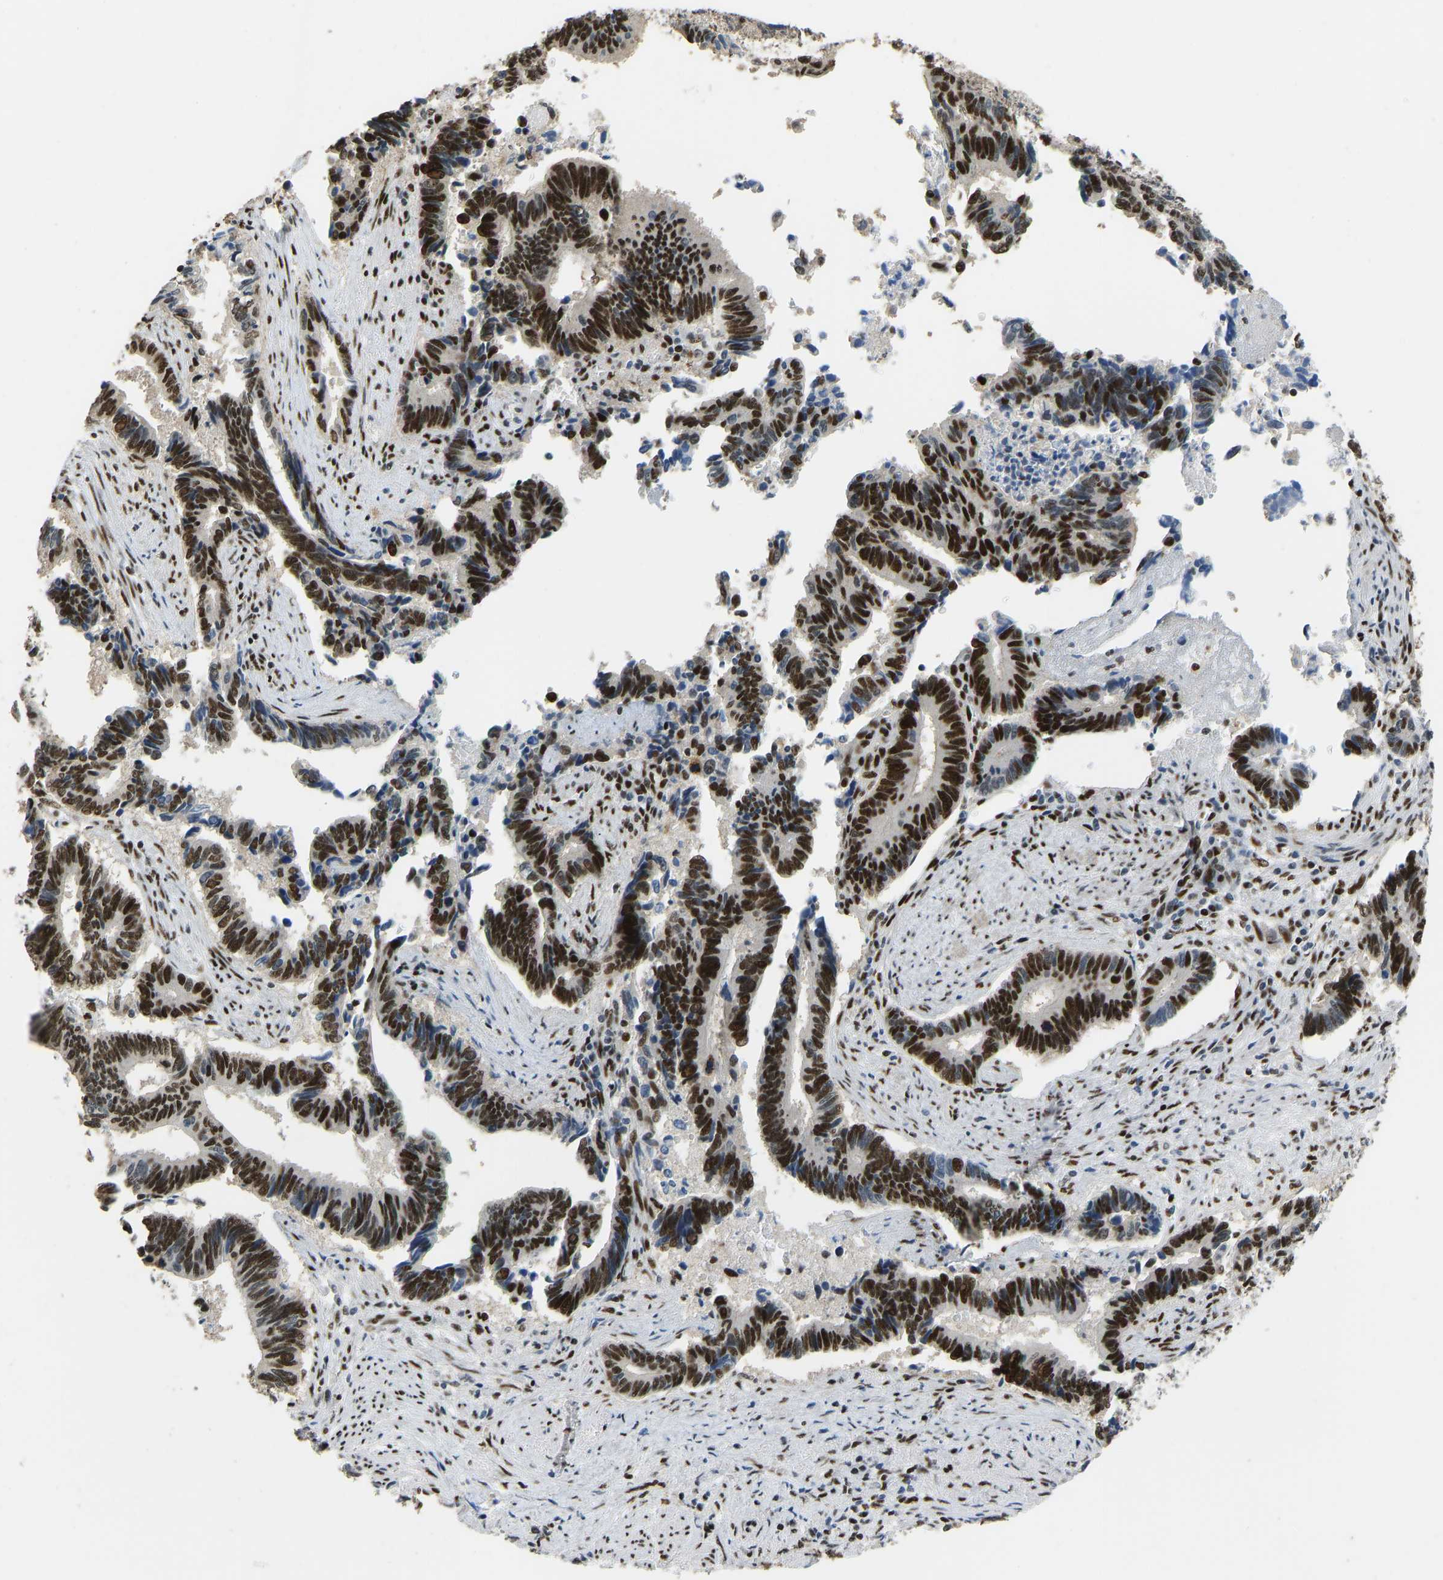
{"staining": {"intensity": "strong", "quantity": ">75%", "location": "nuclear"}, "tissue": "pancreatic cancer", "cell_type": "Tumor cells", "image_type": "cancer", "snomed": [{"axis": "morphology", "description": "Adenocarcinoma, NOS"}, {"axis": "topography", "description": "Pancreas"}], "caption": "A micrograph of human pancreatic adenocarcinoma stained for a protein shows strong nuclear brown staining in tumor cells.", "gene": "FOXK1", "patient": {"sex": "female", "age": 70}}